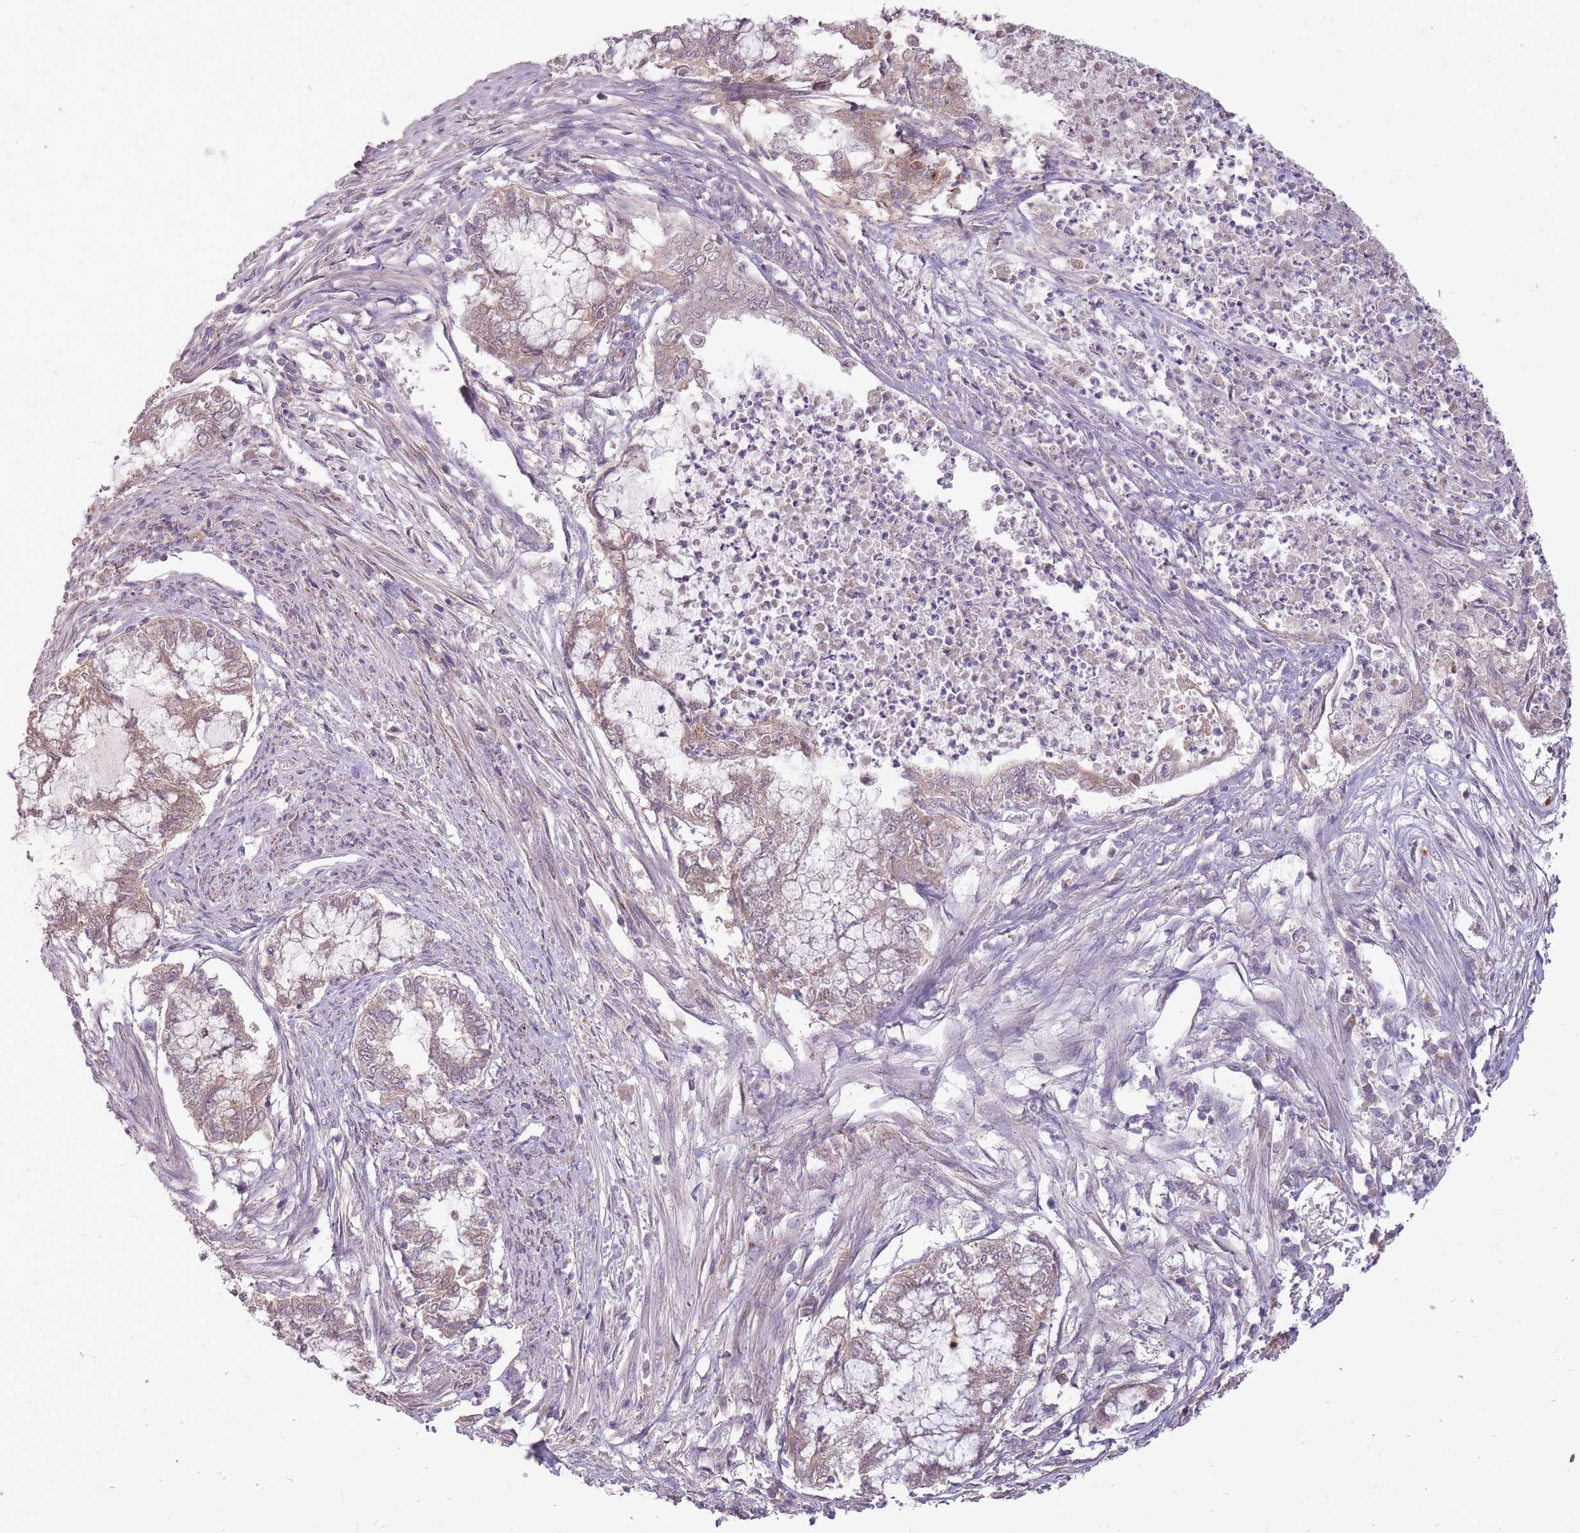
{"staining": {"intensity": "weak", "quantity": "25%-75%", "location": "cytoplasmic/membranous"}, "tissue": "endometrial cancer", "cell_type": "Tumor cells", "image_type": "cancer", "snomed": [{"axis": "morphology", "description": "Adenocarcinoma, NOS"}, {"axis": "topography", "description": "Endometrium"}], "caption": "A histopathology image of human adenocarcinoma (endometrial) stained for a protein exhibits weak cytoplasmic/membranous brown staining in tumor cells. (brown staining indicates protein expression, while blue staining denotes nuclei).", "gene": "LRATD2", "patient": {"sex": "female", "age": 79}}